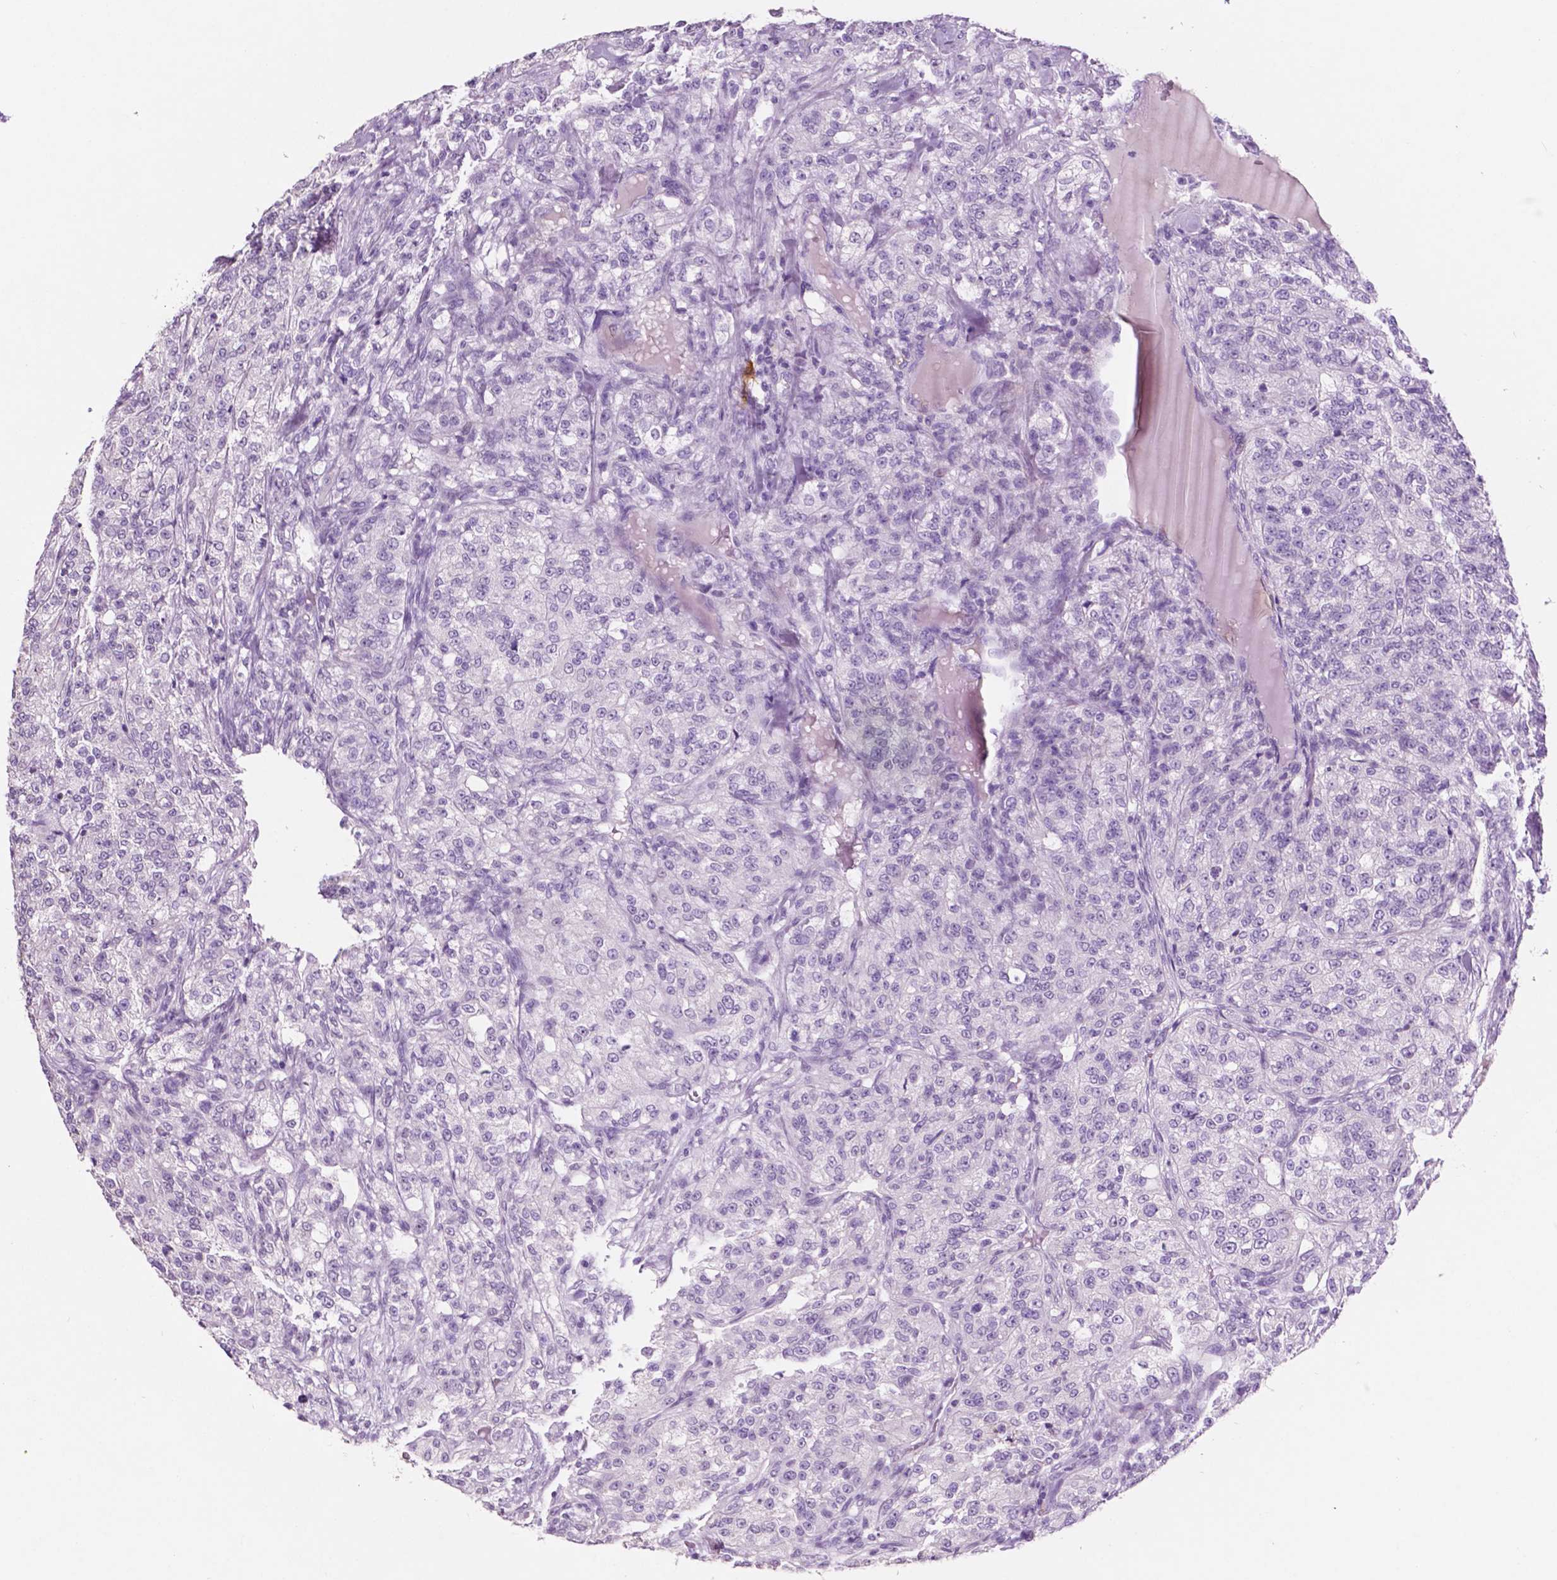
{"staining": {"intensity": "negative", "quantity": "none", "location": "none"}, "tissue": "renal cancer", "cell_type": "Tumor cells", "image_type": "cancer", "snomed": [{"axis": "morphology", "description": "Adenocarcinoma, NOS"}, {"axis": "topography", "description": "Kidney"}], "caption": "Human renal cancer (adenocarcinoma) stained for a protein using immunohistochemistry (IHC) exhibits no expression in tumor cells.", "gene": "IDO1", "patient": {"sex": "female", "age": 63}}